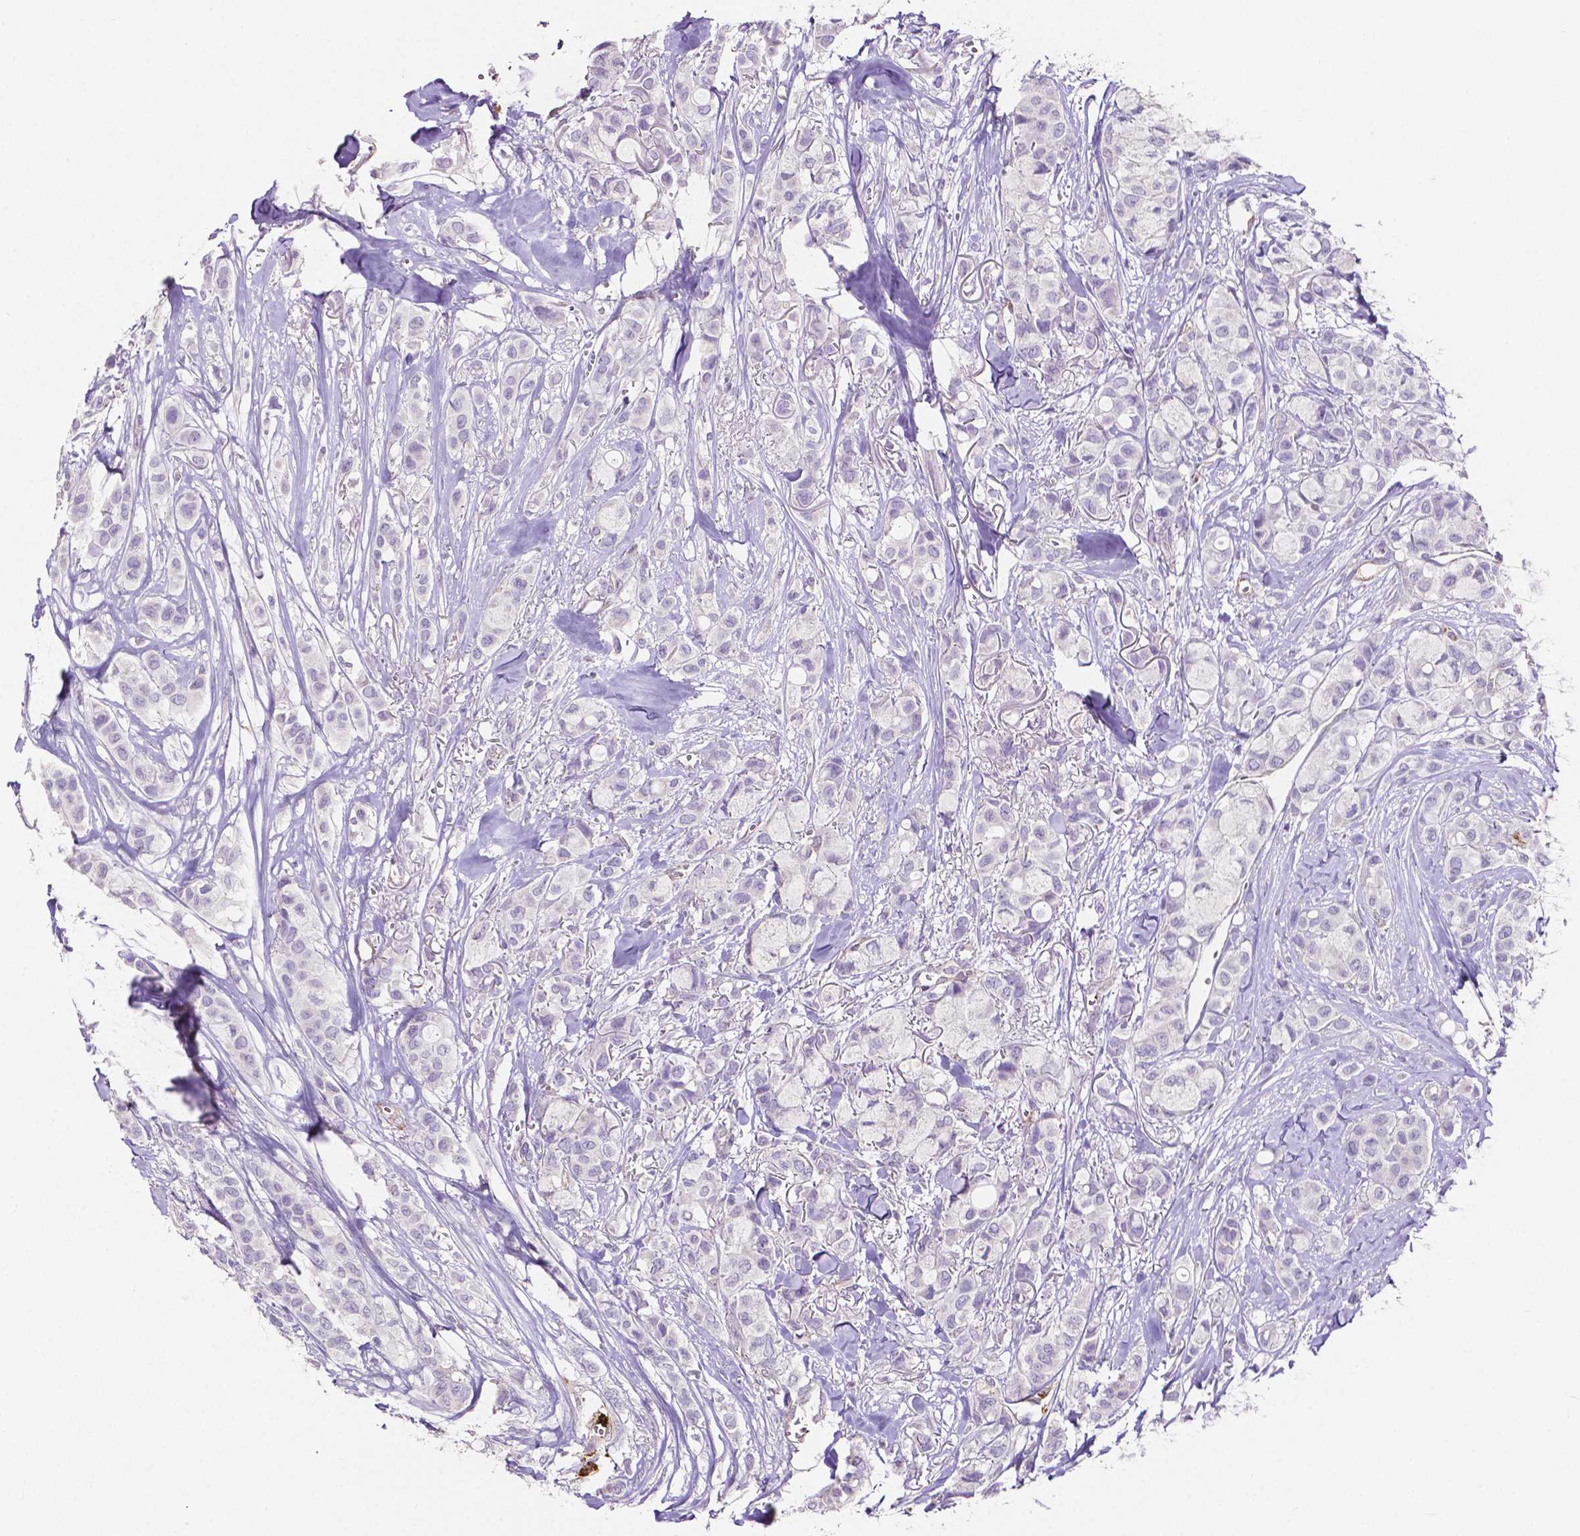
{"staining": {"intensity": "negative", "quantity": "none", "location": "none"}, "tissue": "breast cancer", "cell_type": "Tumor cells", "image_type": "cancer", "snomed": [{"axis": "morphology", "description": "Duct carcinoma"}, {"axis": "topography", "description": "Breast"}], "caption": "Immunohistochemistry (IHC) histopathology image of breast infiltrating ductal carcinoma stained for a protein (brown), which demonstrates no positivity in tumor cells.", "gene": "MMP9", "patient": {"sex": "female", "age": 85}}